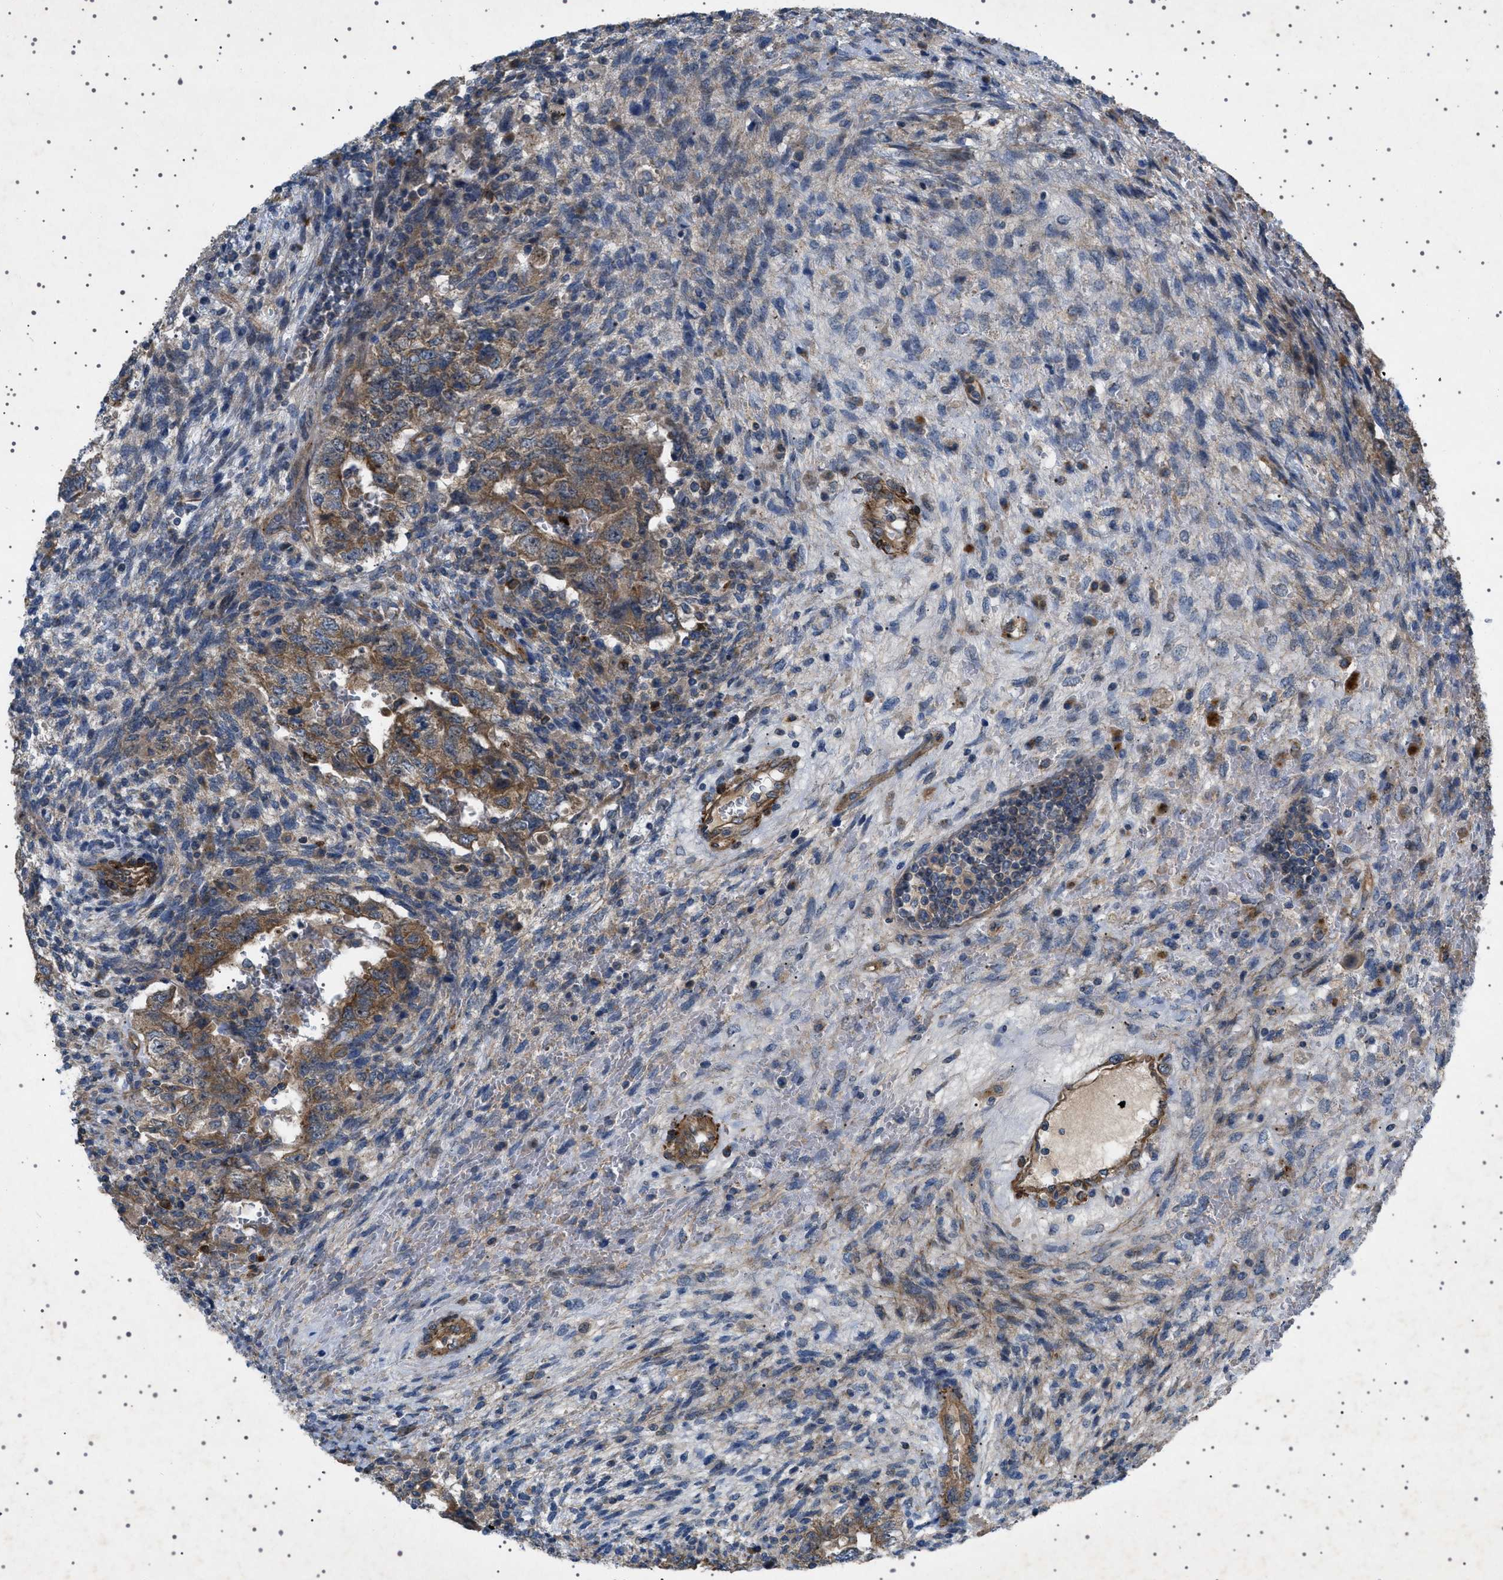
{"staining": {"intensity": "moderate", "quantity": ">75%", "location": "cytoplasmic/membranous"}, "tissue": "testis cancer", "cell_type": "Tumor cells", "image_type": "cancer", "snomed": [{"axis": "morphology", "description": "Carcinoma, Embryonal, NOS"}, {"axis": "topography", "description": "Testis"}], "caption": "A micrograph of human embryonal carcinoma (testis) stained for a protein reveals moderate cytoplasmic/membranous brown staining in tumor cells. The protein of interest is shown in brown color, while the nuclei are stained blue.", "gene": "CCDC186", "patient": {"sex": "male", "age": 26}}